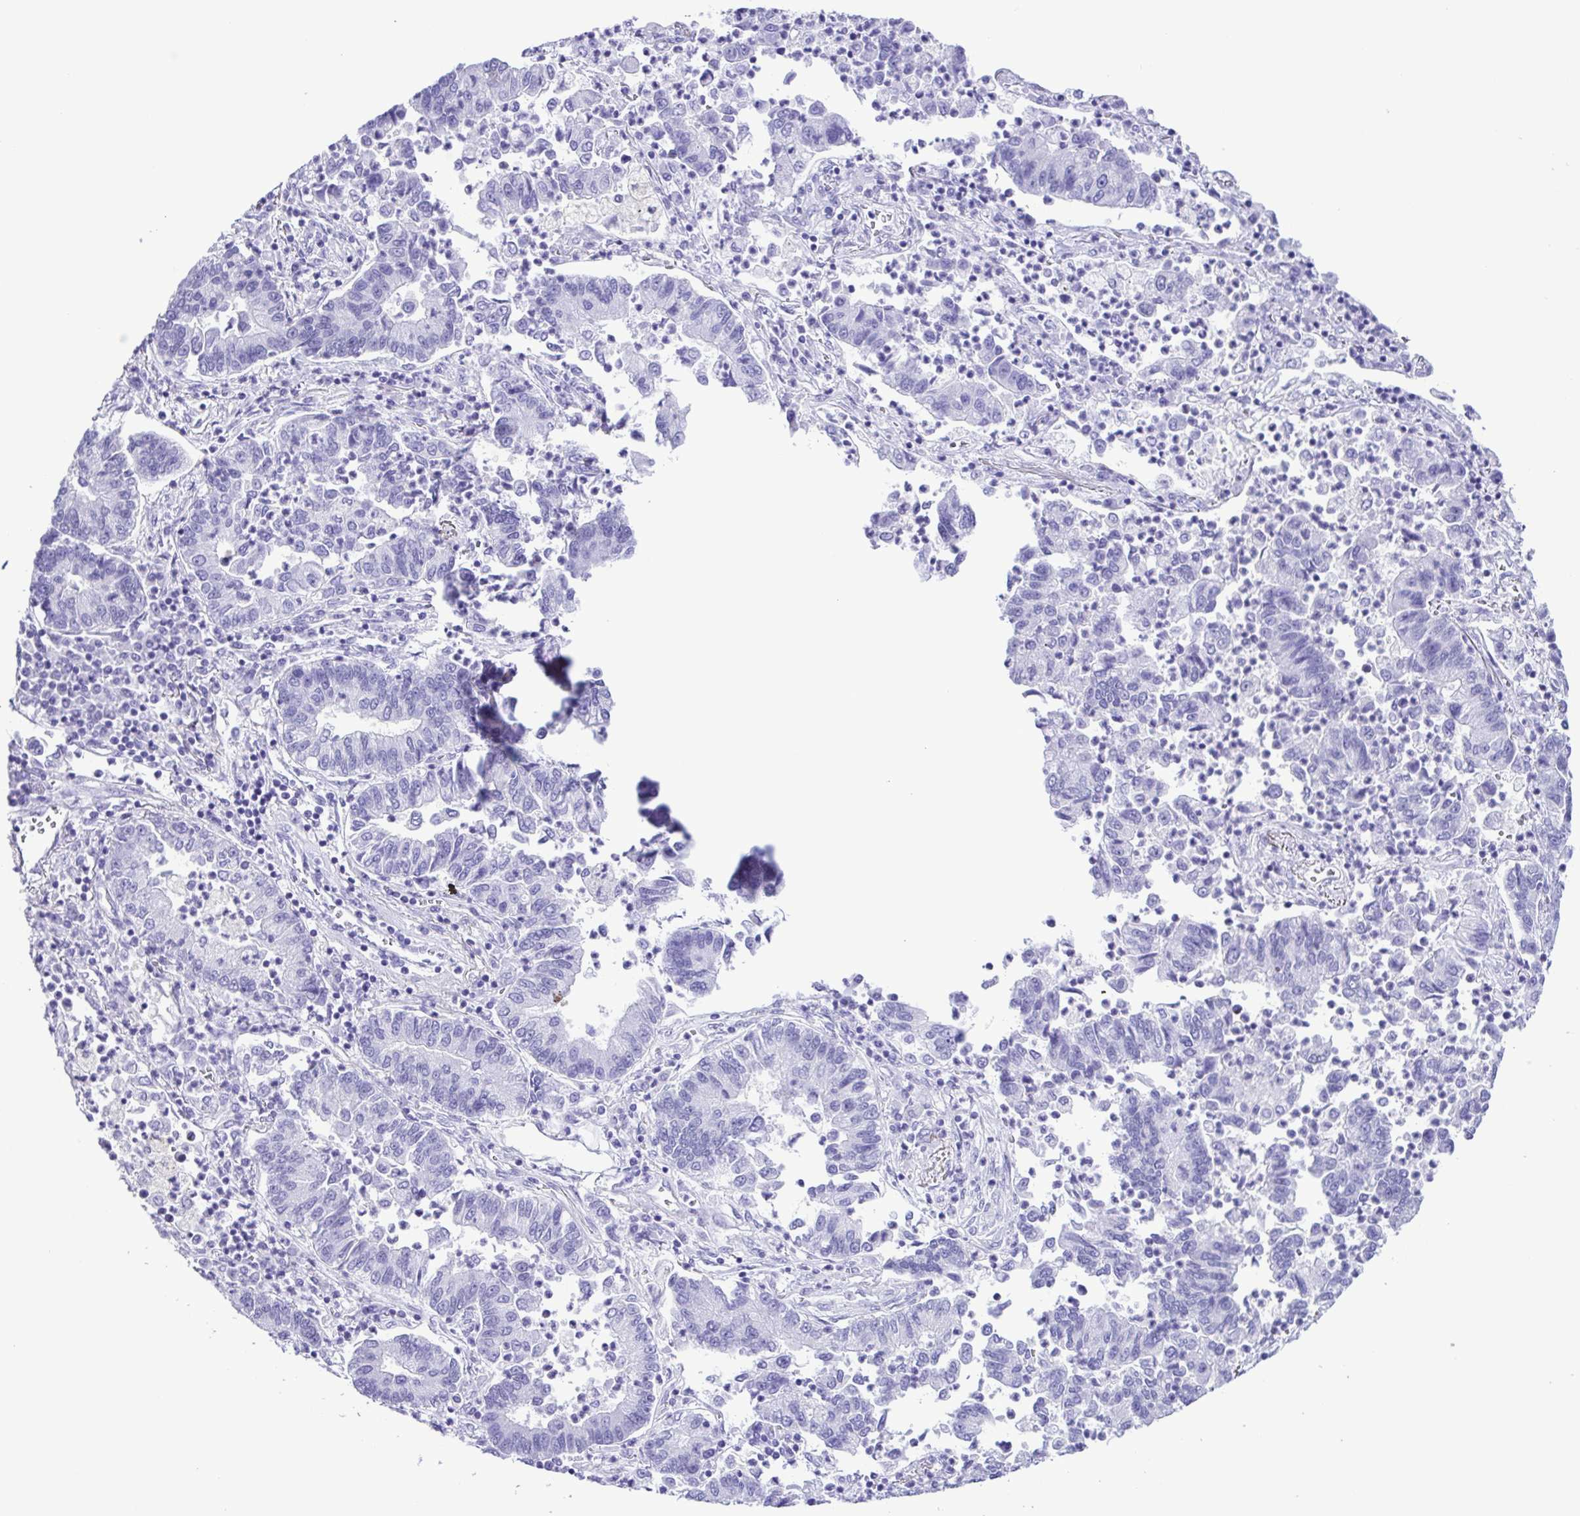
{"staining": {"intensity": "negative", "quantity": "none", "location": "none"}, "tissue": "lung cancer", "cell_type": "Tumor cells", "image_type": "cancer", "snomed": [{"axis": "morphology", "description": "Adenocarcinoma, NOS"}, {"axis": "topography", "description": "Lung"}], "caption": "An image of lung cancer (adenocarcinoma) stained for a protein demonstrates no brown staining in tumor cells.", "gene": "CASP14", "patient": {"sex": "female", "age": 57}}